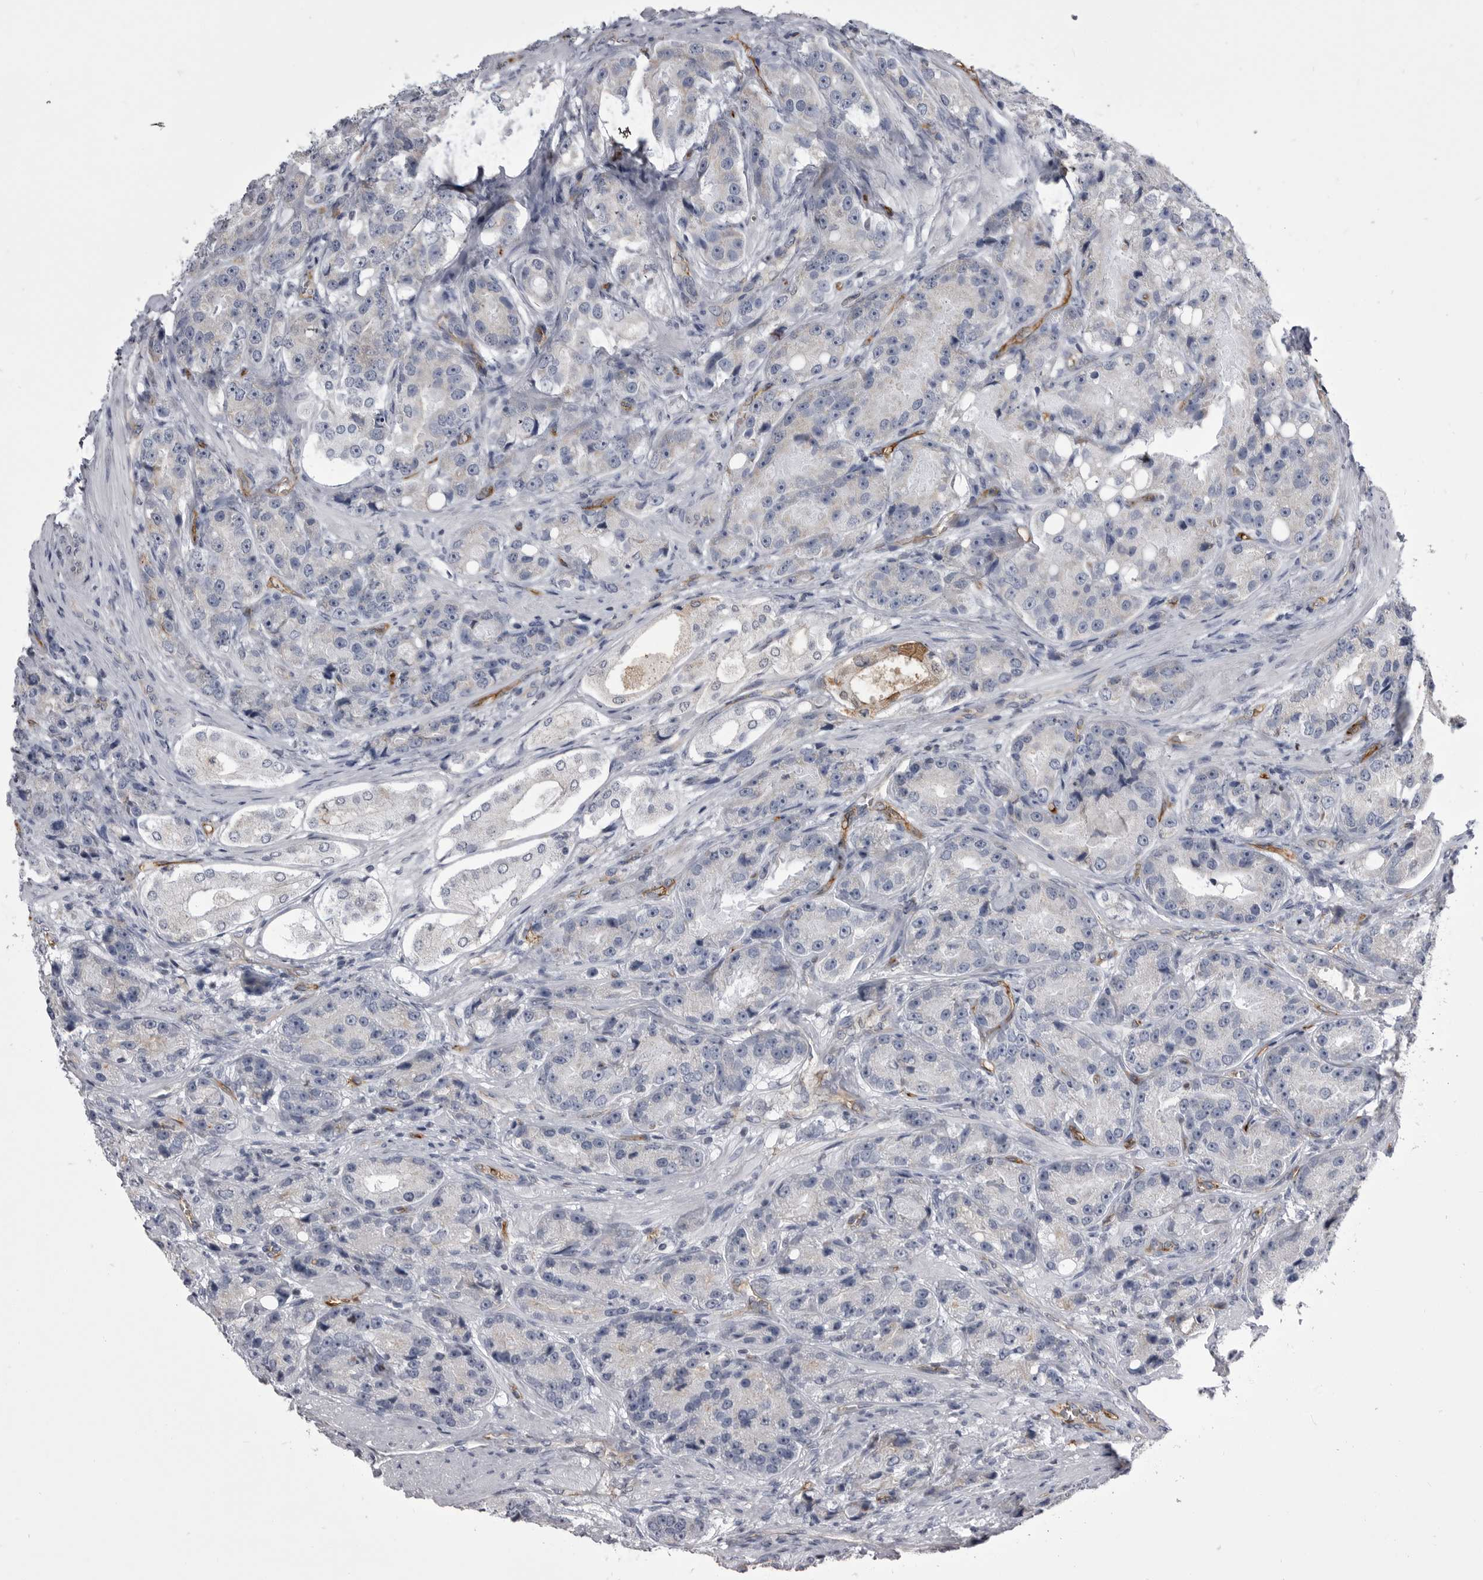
{"staining": {"intensity": "negative", "quantity": "none", "location": "none"}, "tissue": "prostate cancer", "cell_type": "Tumor cells", "image_type": "cancer", "snomed": [{"axis": "morphology", "description": "Adenocarcinoma, High grade"}, {"axis": "topography", "description": "Prostate"}], "caption": "High power microscopy micrograph of an IHC micrograph of high-grade adenocarcinoma (prostate), revealing no significant positivity in tumor cells. The staining was performed using DAB to visualize the protein expression in brown, while the nuclei were stained in blue with hematoxylin (Magnification: 20x).", "gene": "OPLAH", "patient": {"sex": "male", "age": 60}}